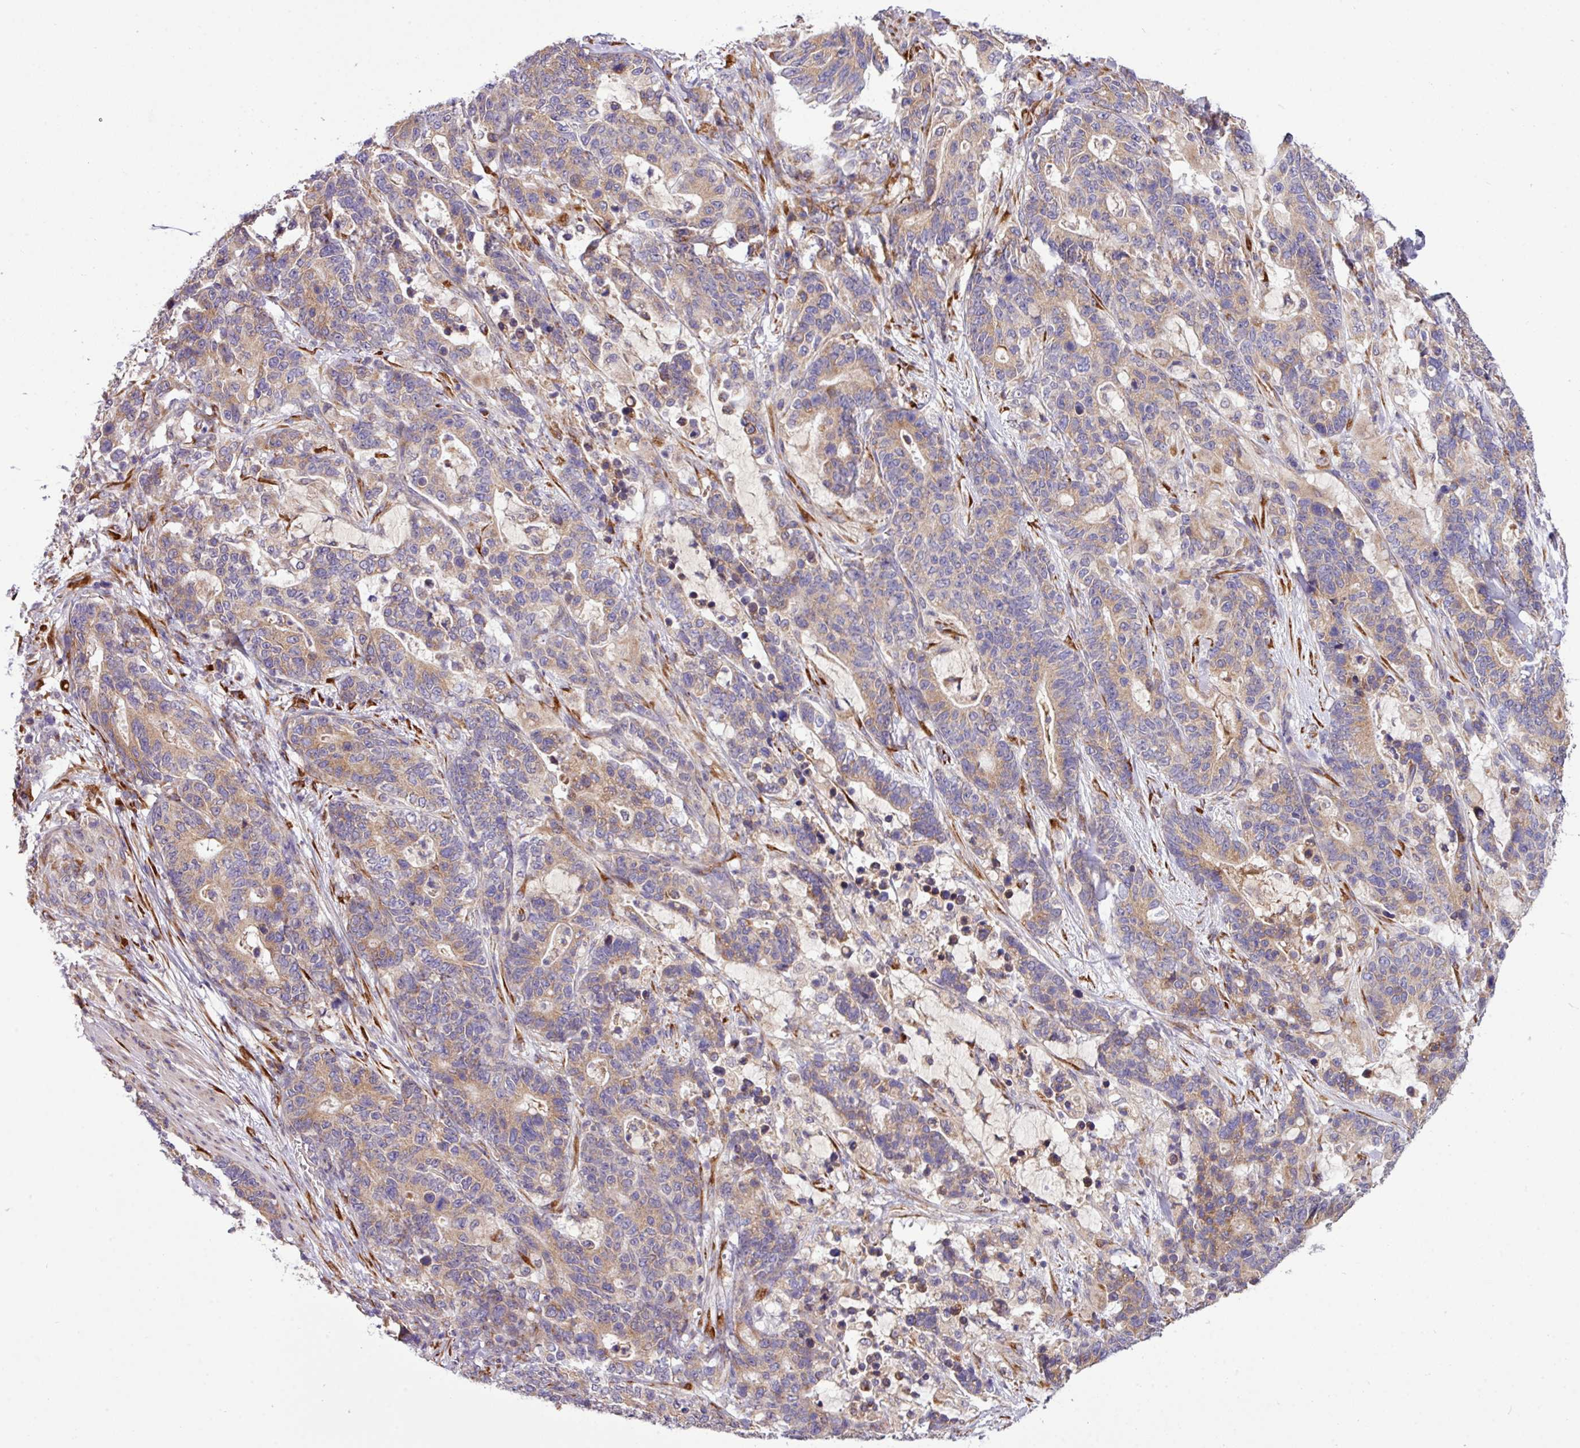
{"staining": {"intensity": "moderate", "quantity": ">75%", "location": "cytoplasmic/membranous"}, "tissue": "stomach cancer", "cell_type": "Tumor cells", "image_type": "cancer", "snomed": [{"axis": "morphology", "description": "Normal tissue, NOS"}, {"axis": "morphology", "description": "Adenocarcinoma, NOS"}, {"axis": "topography", "description": "Stomach"}], "caption": "Approximately >75% of tumor cells in human stomach cancer reveal moderate cytoplasmic/membranous protein positivity as visualized by brown immunohistochemical staining.", "gene": "TM2D2", "patient": {"sex": "female", "age": 64}}